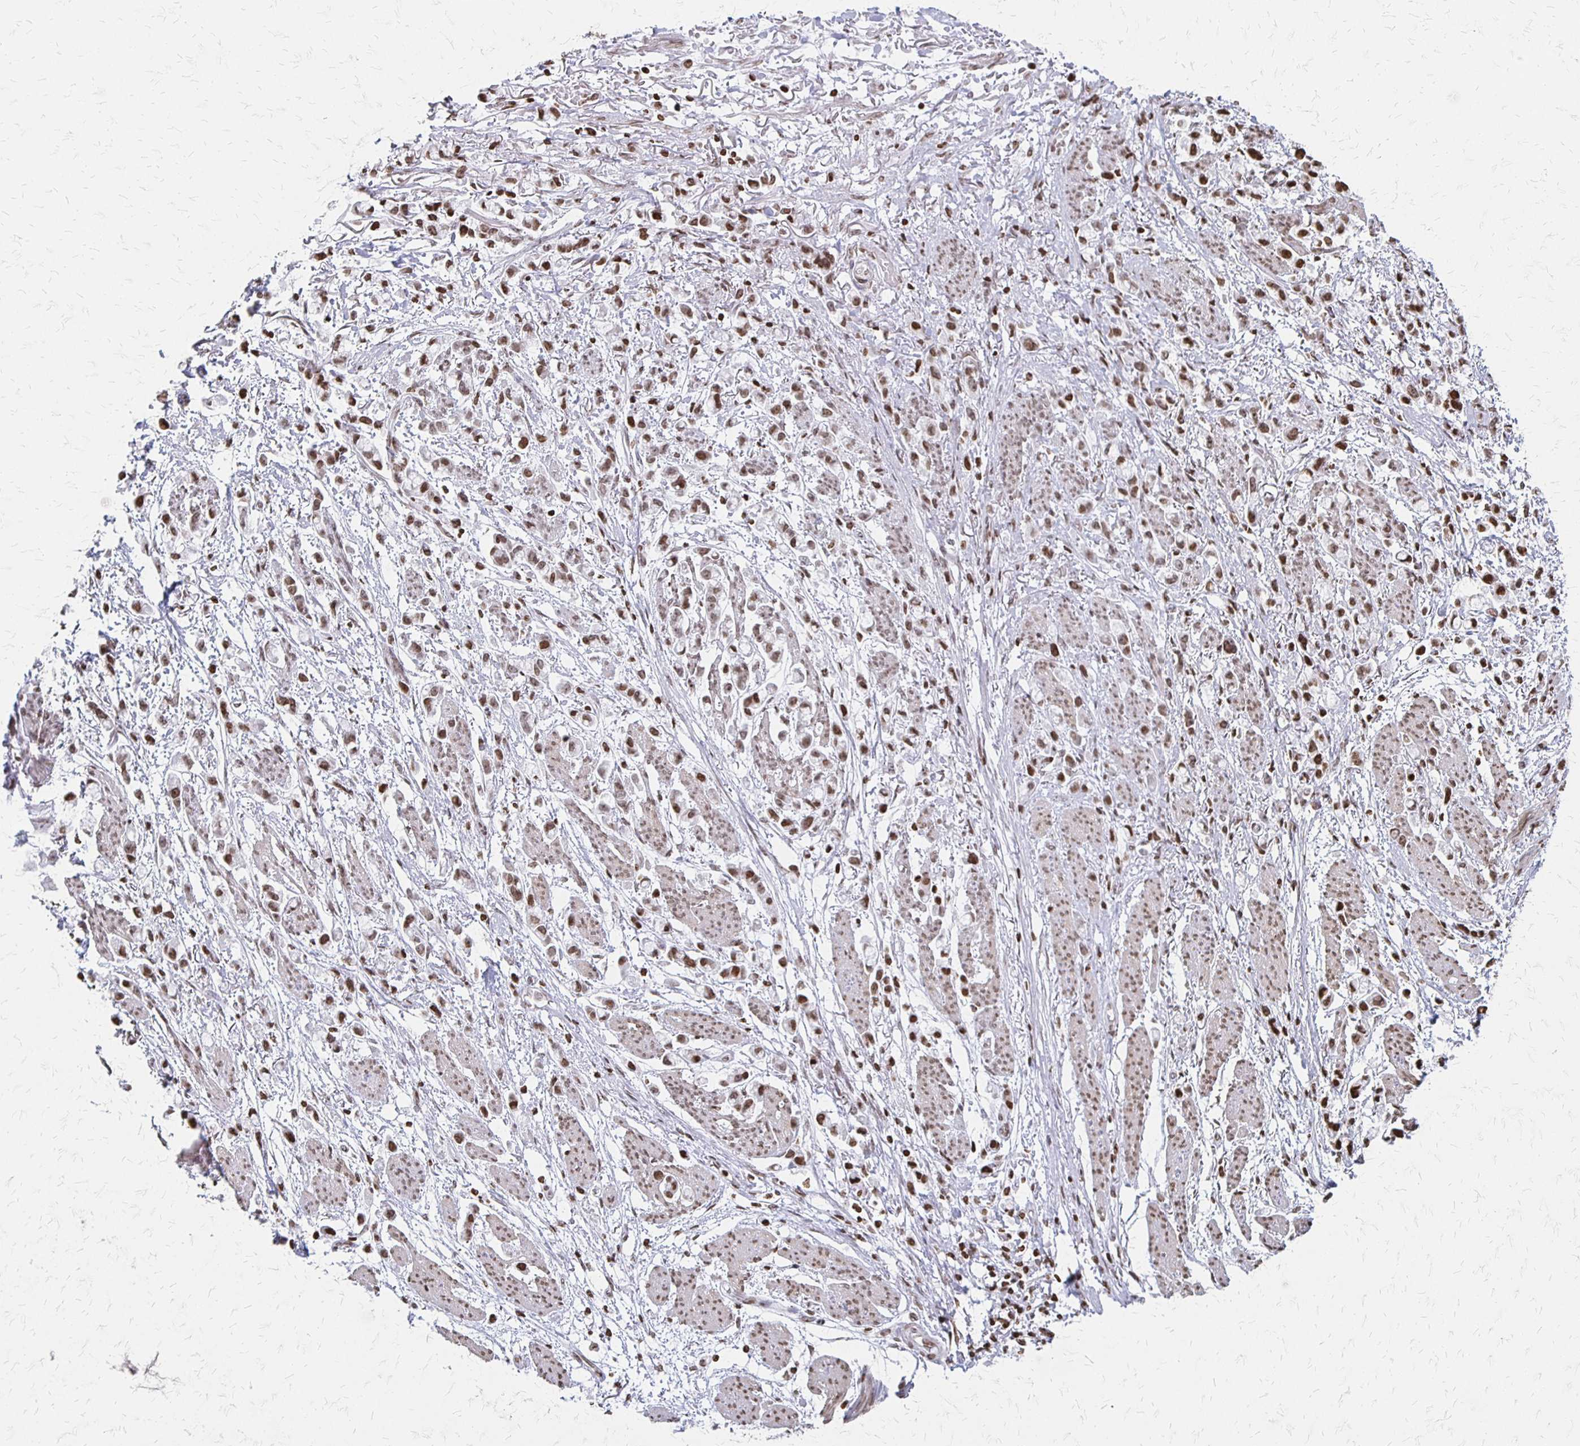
{"staining": {"intensity": "weak", "quantity": ">75%", "location": "nuclear"}, "tissue": "stomach cancer", "cell_type": "Tumor cells", "image_type": "cancer", "snomed": [{"axis": "morphology", "description": "Adenocarcinoma, NOS"}, {"axis": "topography", "description": "Stomach"}], "caption": "A micrograph of stomach adenocarcinoma stained for a protein exhibits weak nuclear brown staining in tumor cells.", "gene": "ZNF280C", "patient": {"sex": "female", "age": 81}}